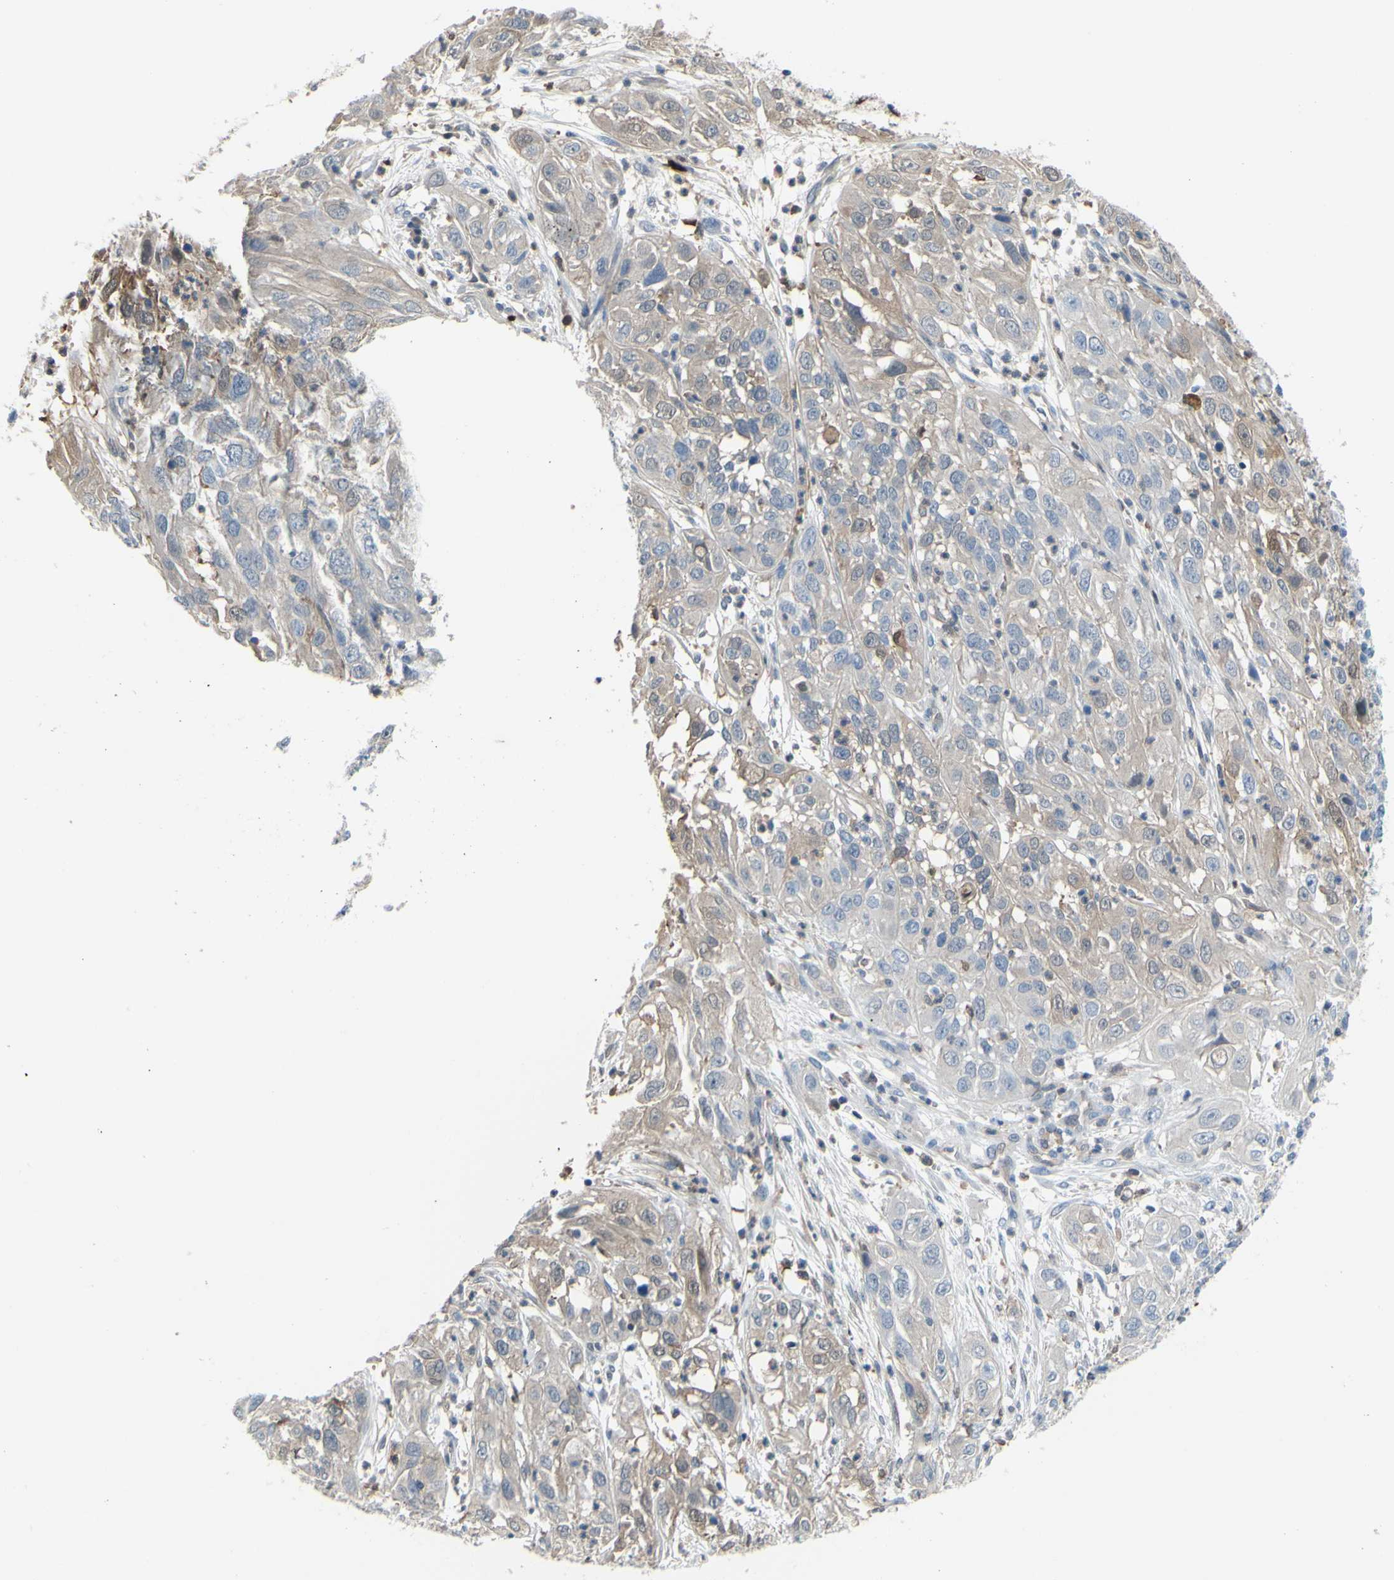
{"staining": {"intensity": "weak", "quantity": "25%-75%", "location": "cytoplasmic/membranous"}, "tissue": "cervical cancer", "cell_type": "Tumor cells", "image_type": "cancer", "snomed": [{"axis": "morphology", "description": "Squamous cell carcinoma, NOS"}, {"axis": "topography", "description": "Cervix"}], "caption": "IHC image of cervical cancer (squamous cell carcinoma) stained for a protein (brown), which shows low levels of weak cytoplasmic/membranous positivity in approximately 25%-75% of tumor cells.", "gene": "UPK3B", "patient": {"sex": "female", "age": 32}}